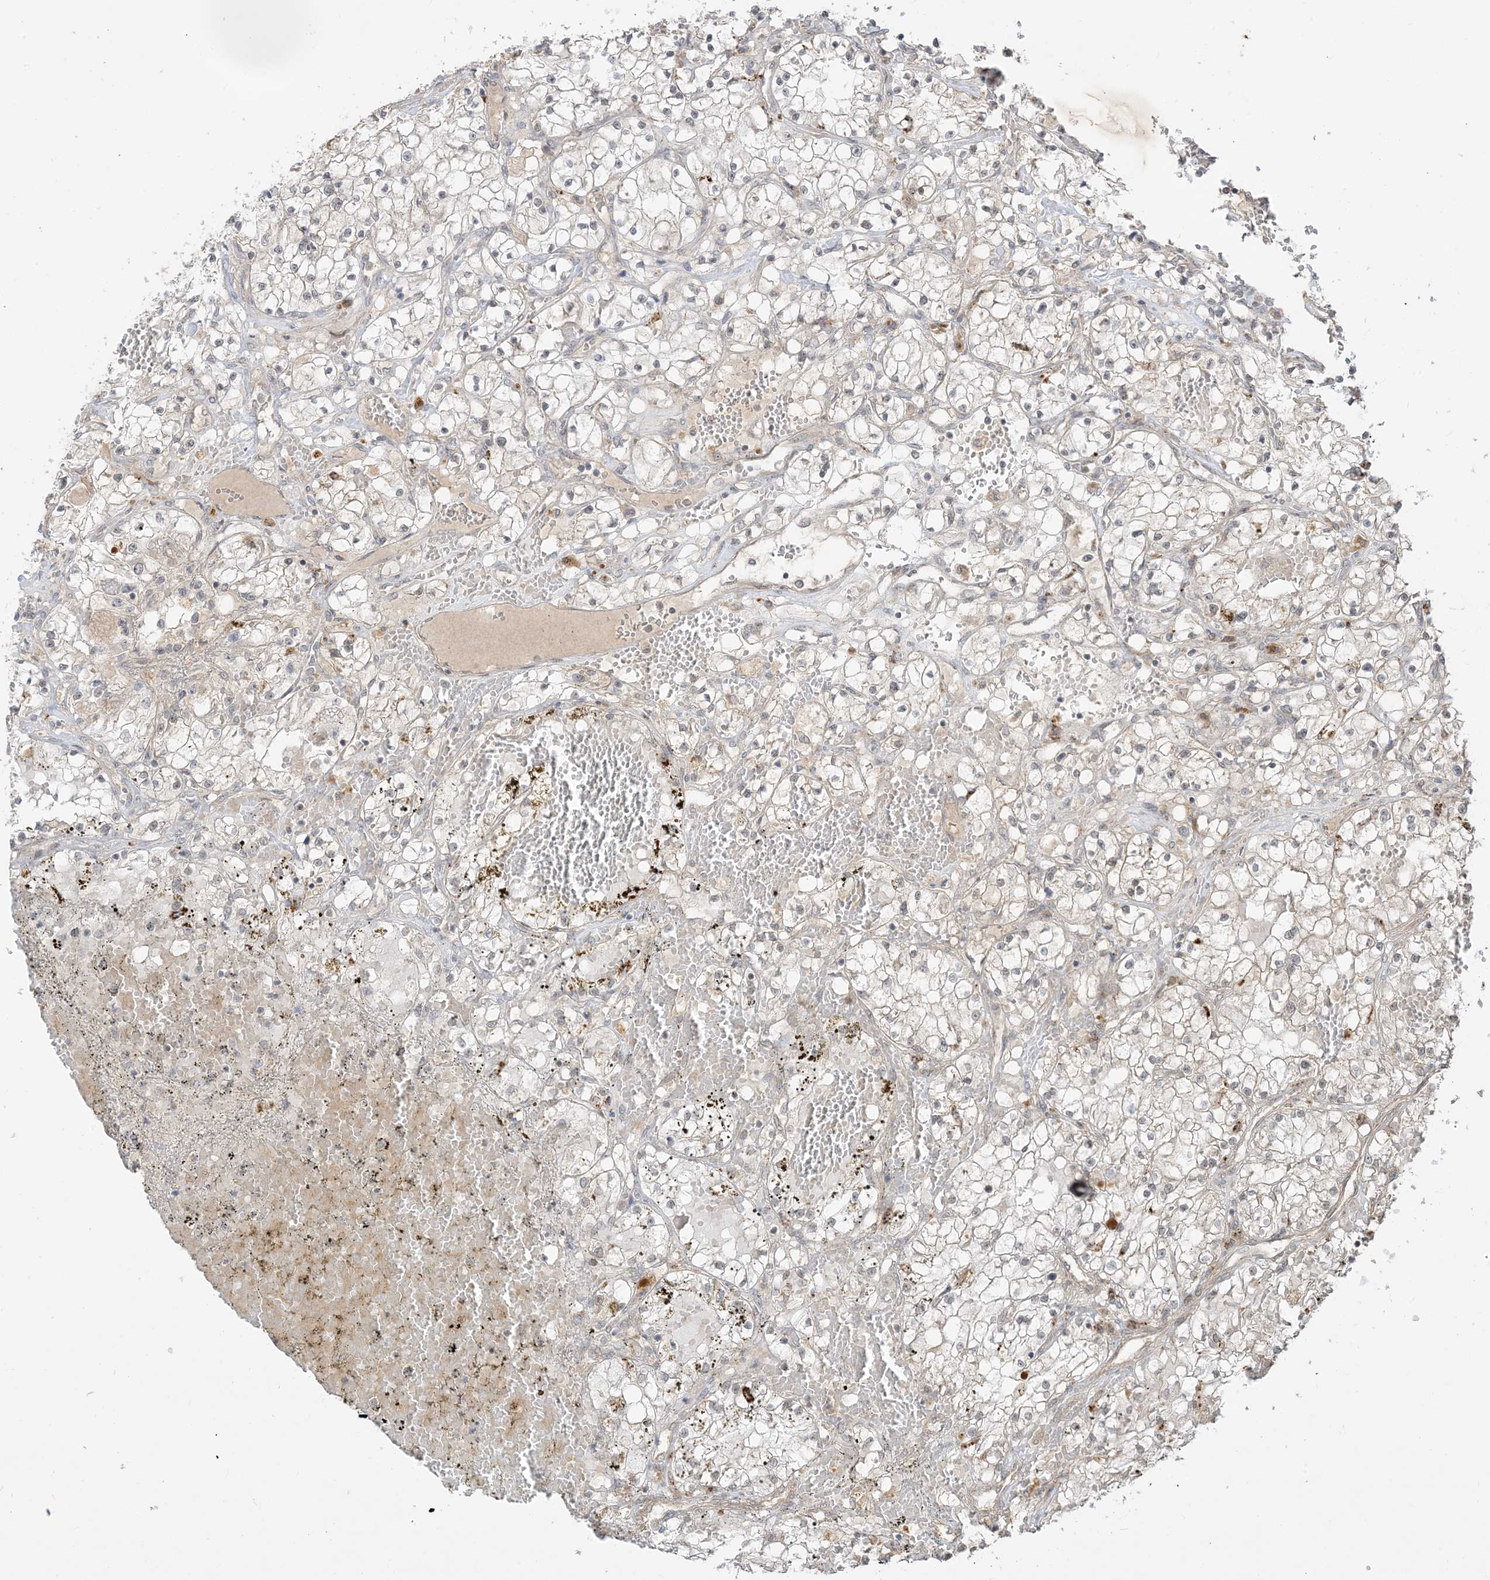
{"staining": {"intensity": "negative", "quantity": "none", "location": "none"}, "tissue": "renal cancer", "cell_type": "Tumor cells", "image_type": "cancer", "snomed": [{"axis": "morphology", "description": "Normal tissue, NOS"}, {"axis": "morphology", "description": "Adenocarcinoma, NOS"}, {"axis": "topography", "description": "Kidney"}], "caption": "High magnification brightfield microscopy of adenocarcinoma (renal) stained with DAB (brown) and counterstained with hematoxylin (blue): tumor cells show no significant staining.", "gene": "TBCC", "patient": {"sex": "male", "age": 68}}